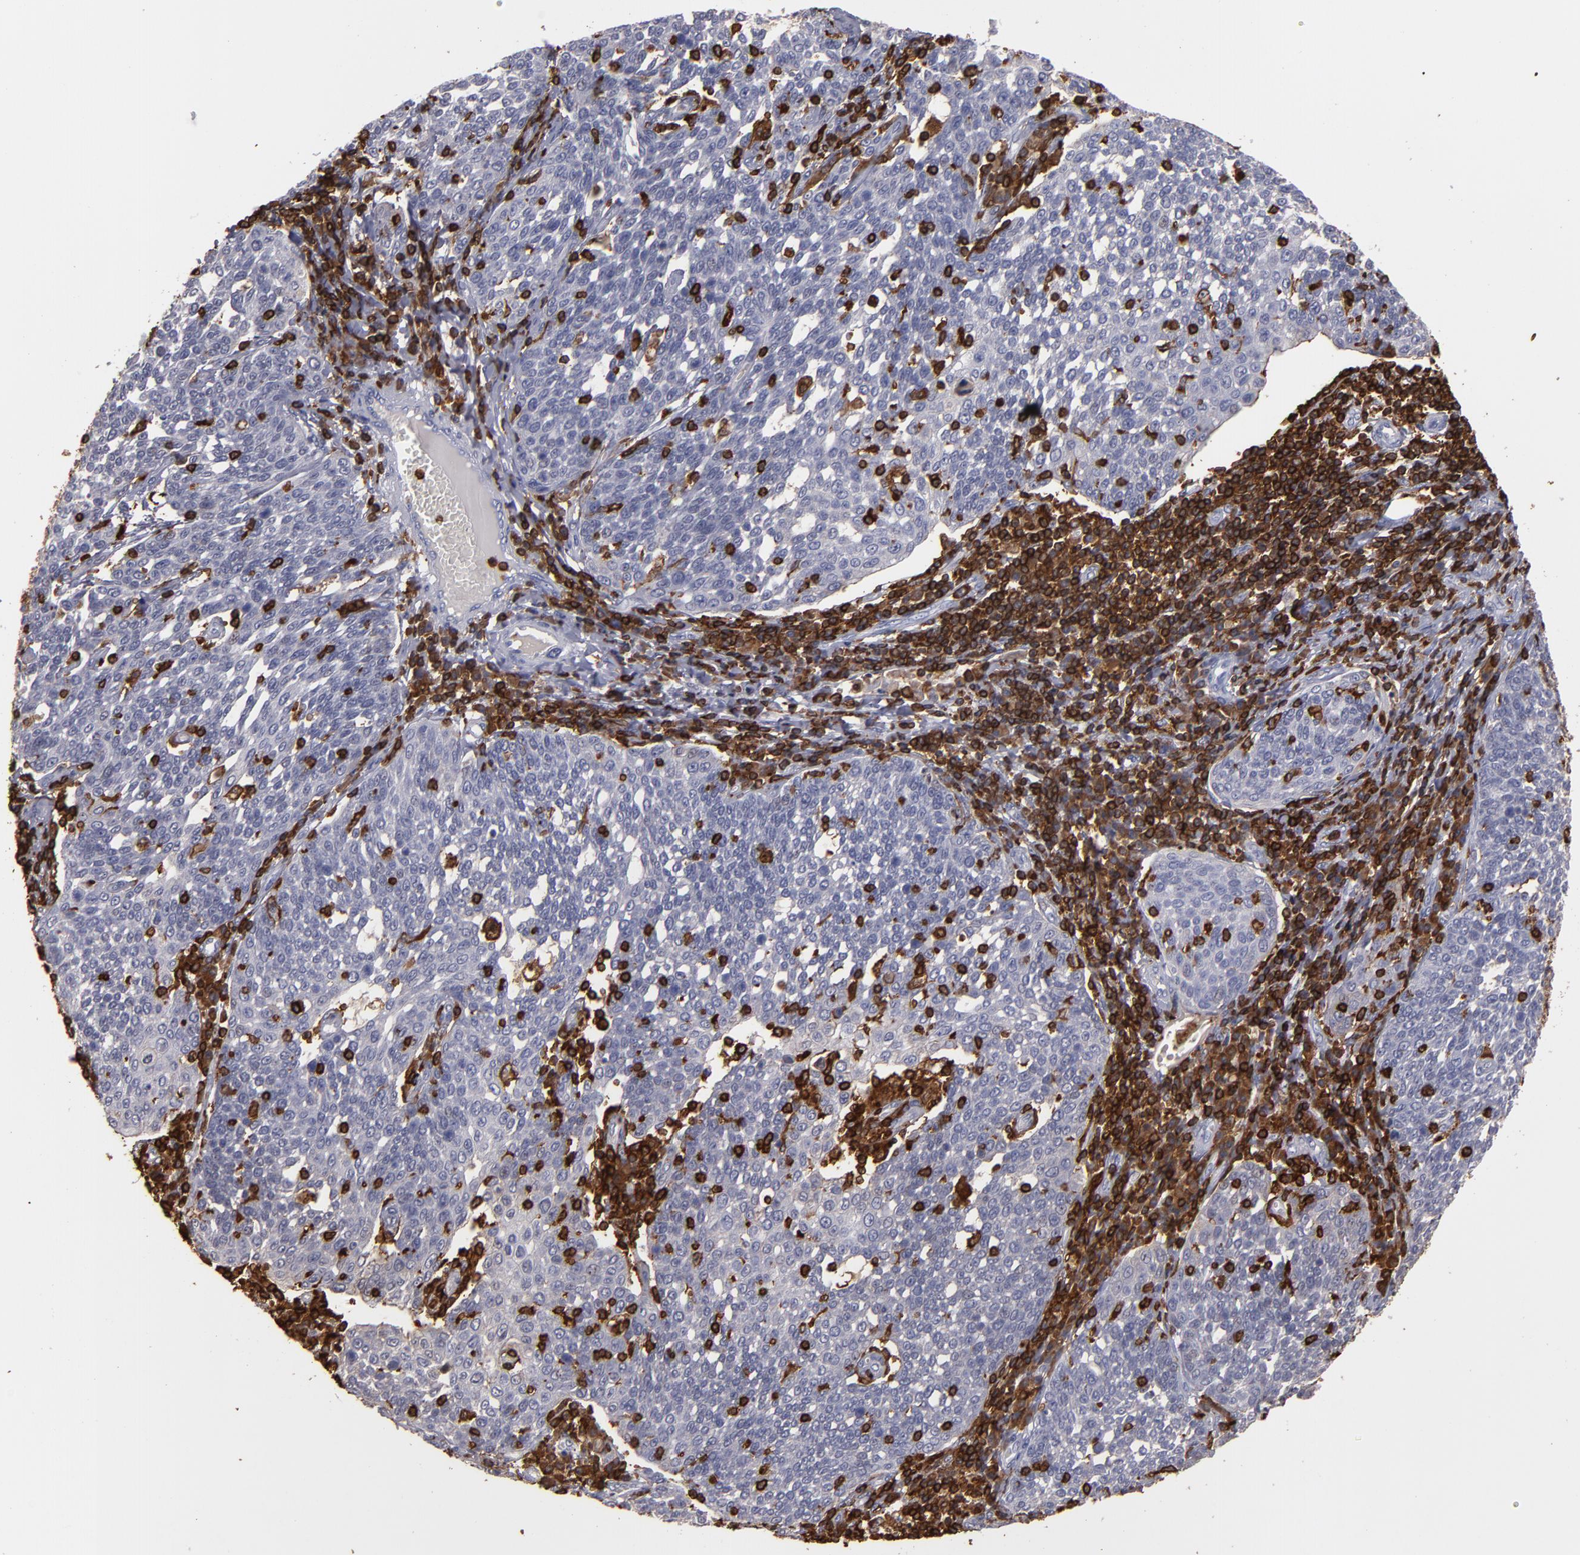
{"staining": {"intensity": "negative", "quantity": "none", "location": "none"}, "tissue": "cervical cancer", "cell_type": "Tumor cells", "image_type": "cancer", "snomed": [{"axis": "morphology", "description": "Squamous cell carcinoma, NOS"}, {"axis": "topography", "description": "Cervix"}], "caption": "Immunohistochemical staining of squamous cell carcinoma (cervical) exhibits no significant positivity in tumor cells.", "gene": "WAS", "patient": {"sex": "female", "age": 34}}